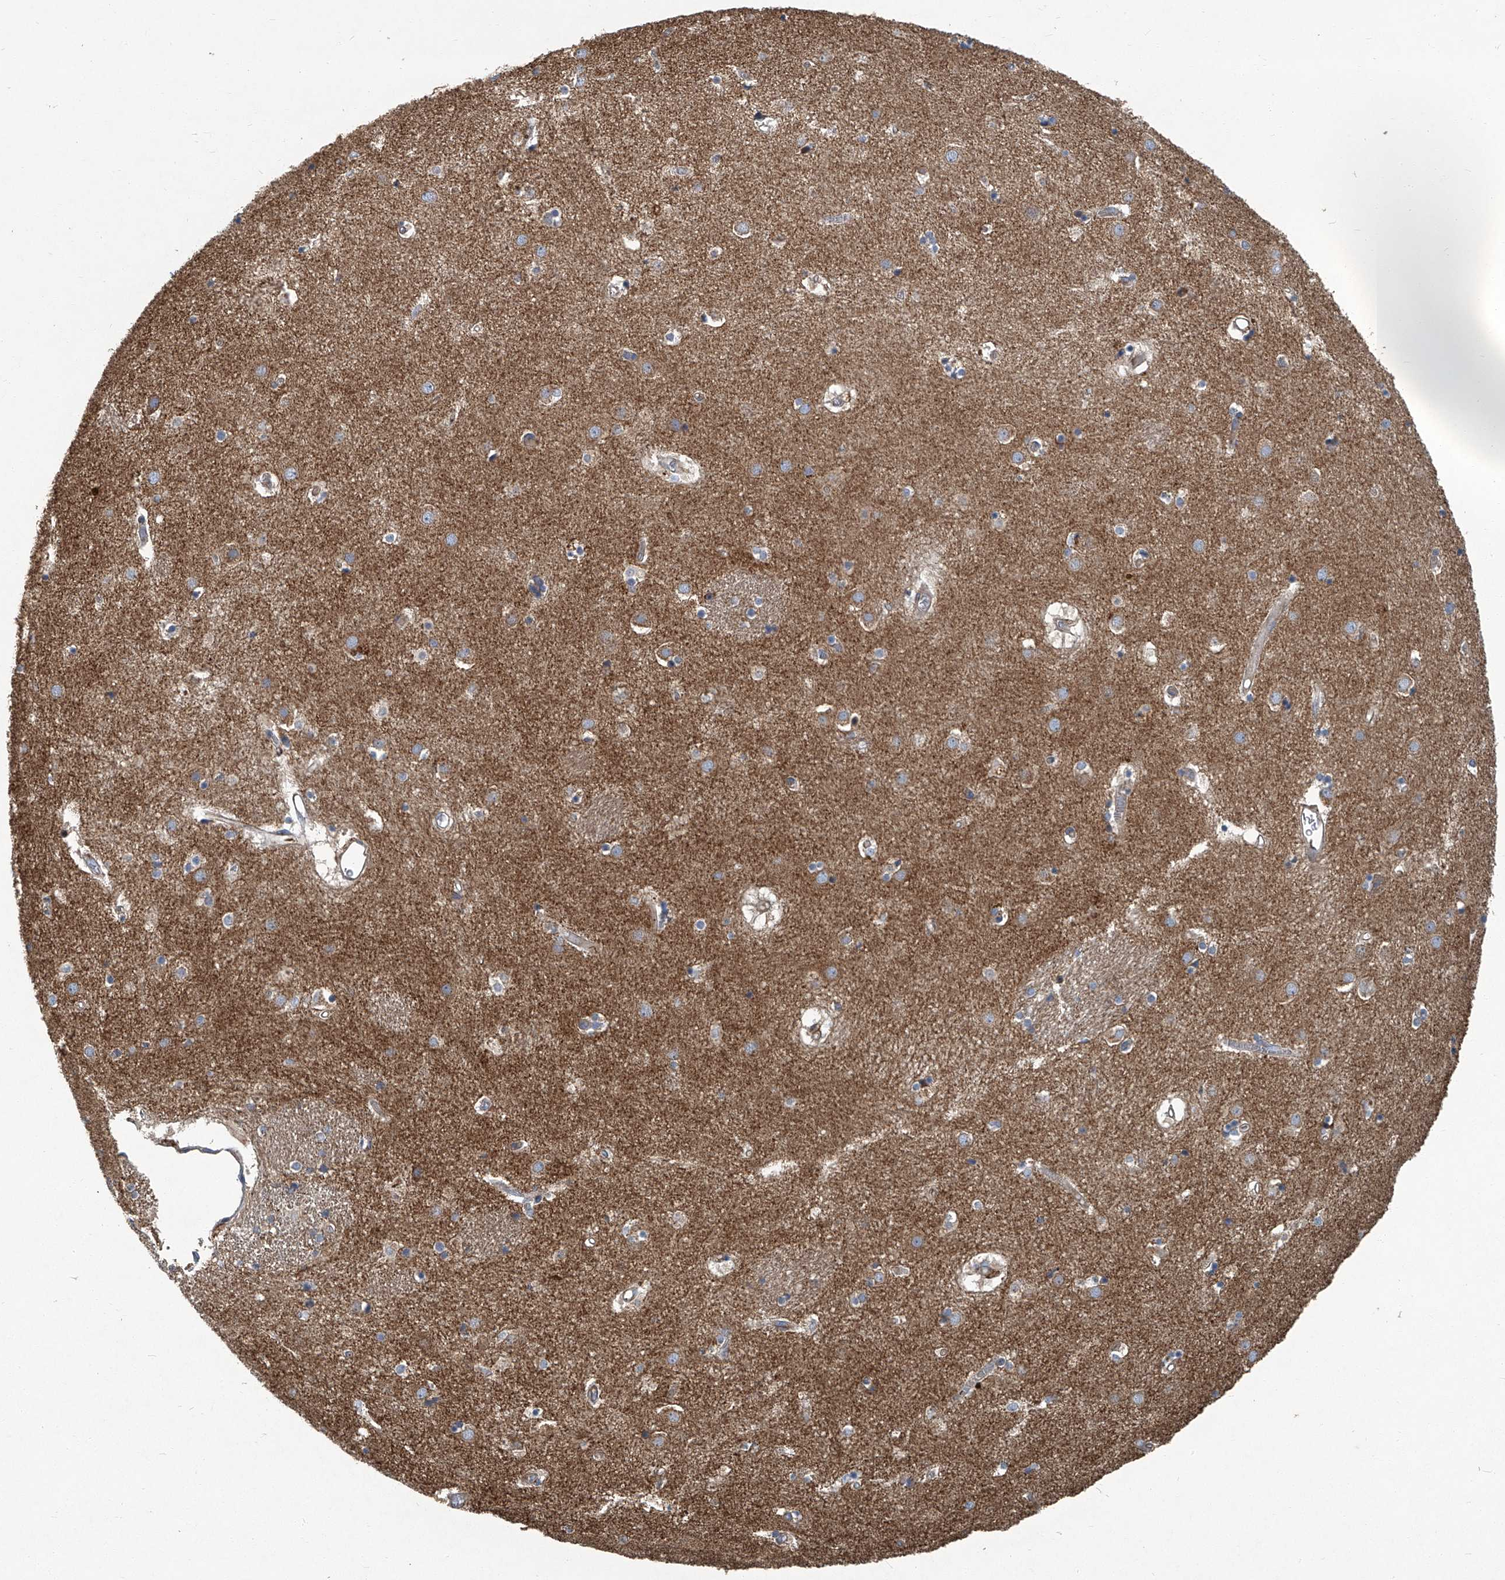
{"staining": {"intensity": "weak", "quantity": "<25%", "location": "cytoplasmic/membranous"}, "tissue": "caudate", "cell_type": "Glial cells", "image_type": "normal", "snomed": [{"axis": "morphology", "description": "Normal tissue, NOS"}, {"axis": "topography", "description": "Lateral ventricle wall"}], "caption": "This is an immunohistochemistry photomicrograph of unremarkable caudate. There is no expression in glial cells.", "gene": "PIGH", "patient": {"sex": "male", "age": 70}}